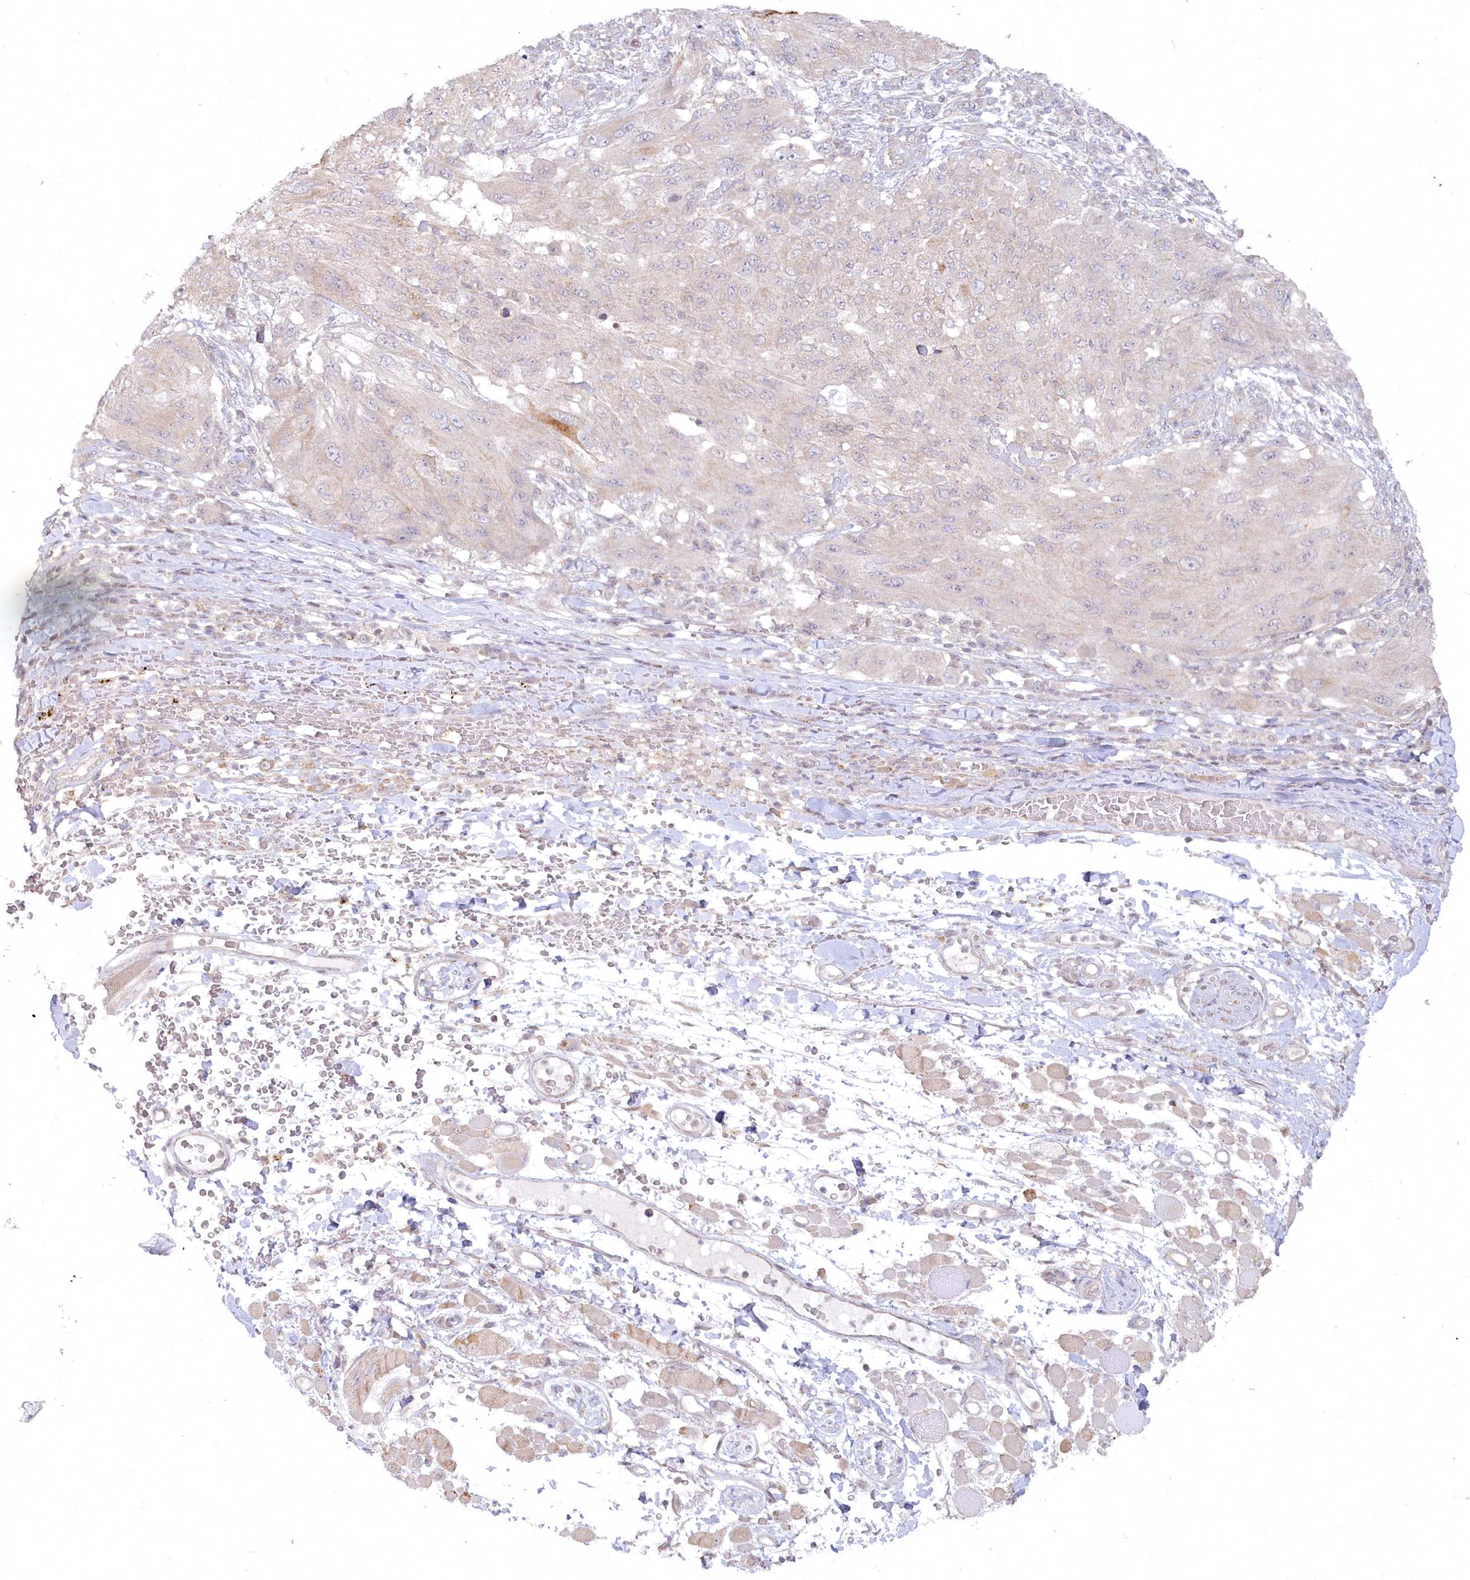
{"staining": {"intensity": "negative", "quantity": "none", "location": "none"}, "tissue": "melanoma", "cell_type": "Tumor cells", "image_type": "cancer", "snomed": [{"axis": "morphology", "description": "Malignant melanoma, NOS"}, {"axis": "topography", "description": "Skin"}], "caption": "The photomicrograph displays no staining of tumor cells in malignant melanoma.", "gene": "AAMDC", "patient": {"sex": "female", "age": 91}}